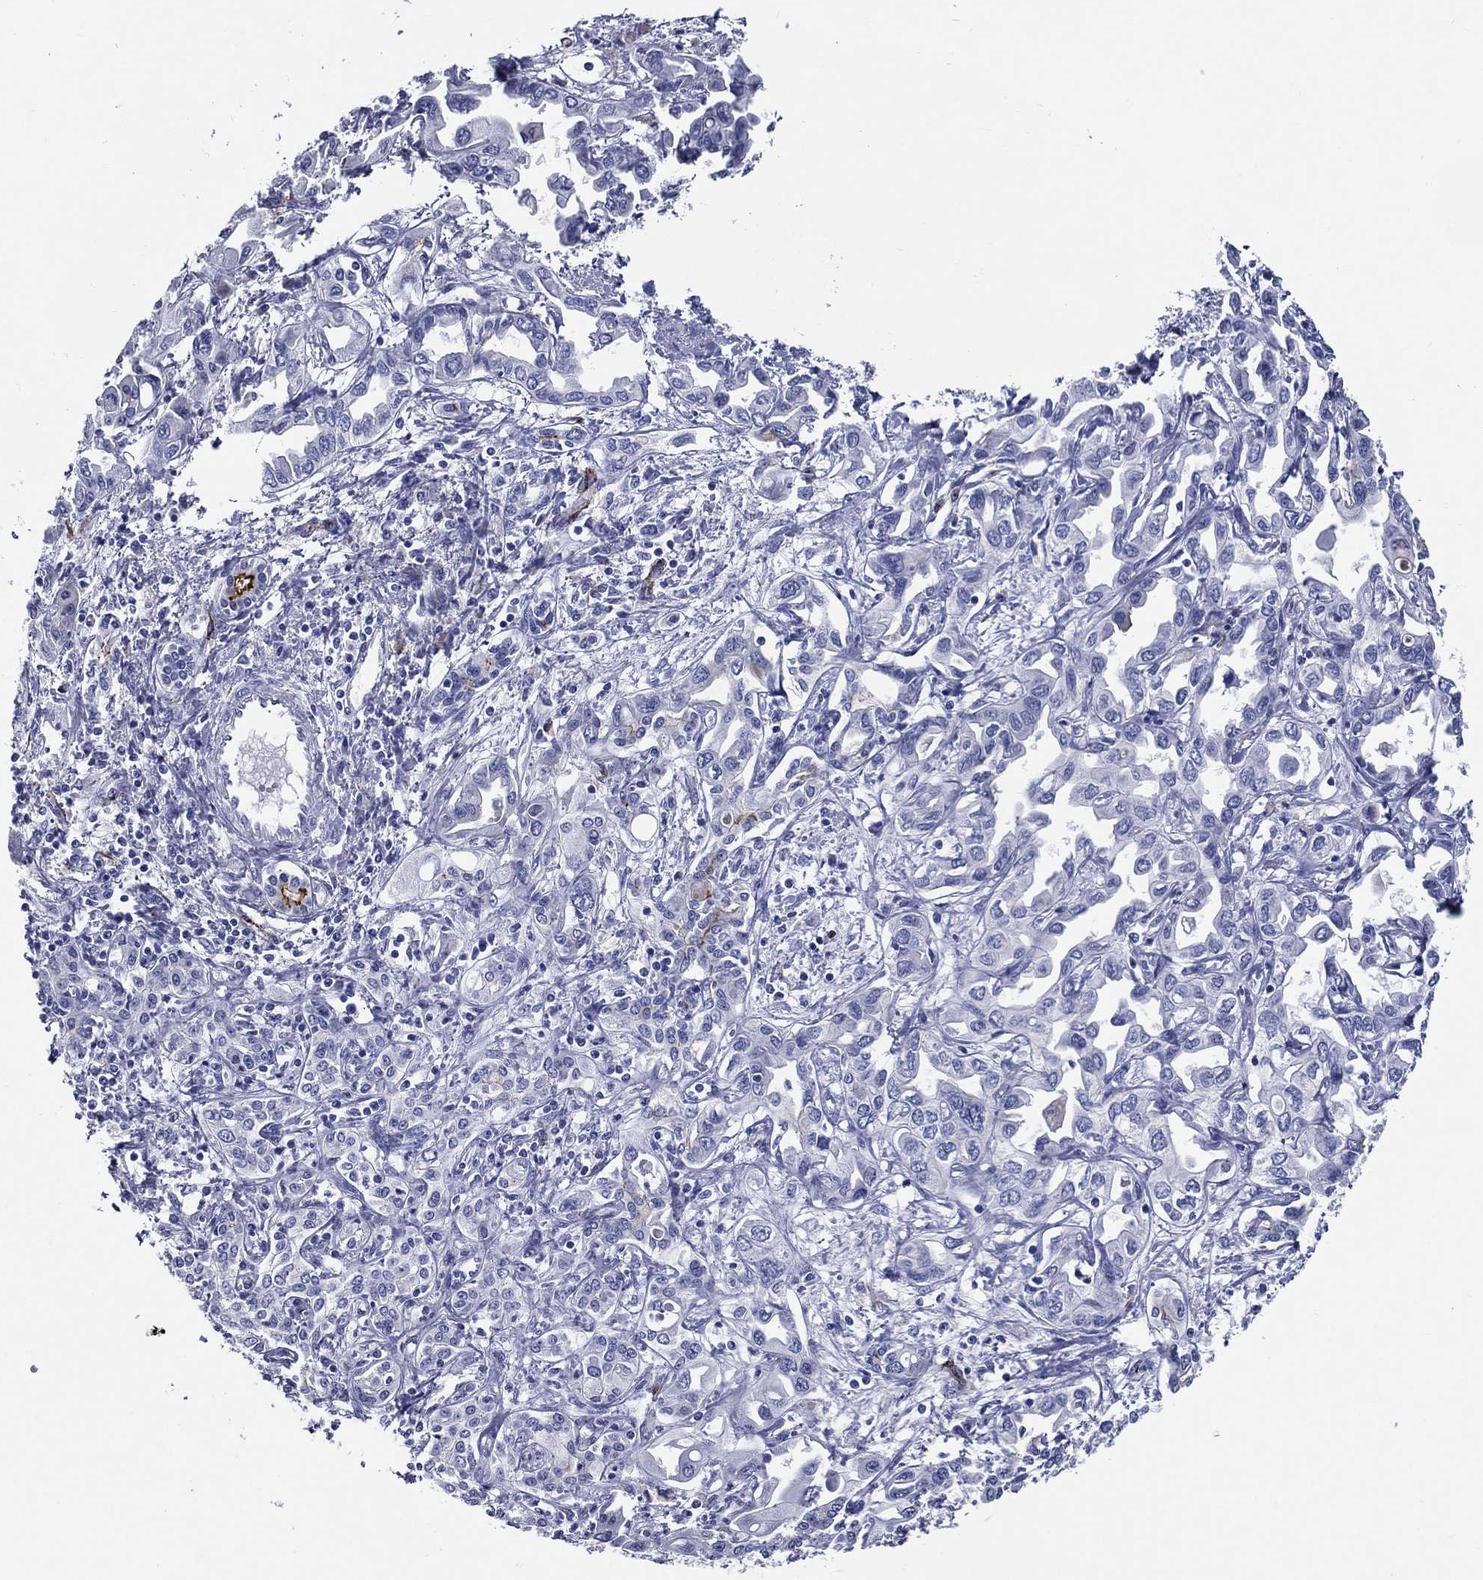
{"staining": {"intensity": "negative", "quantity": "none", "location": "none"}, "tissue": "liver cancer", "cell_type": "Tumor cells", "image_type": "cancer", "snomed": [{"axis": "morphology", "description": "Cholangiocarcinoma"}, {"axis": "topography", "description": "Liver"}], "caption": "Cholangiocarcinoma (liver) was stained to show a protein in brown. There is no significant positivity in tumor cells.", "gene": "ACE2", "patient": {"sex": "female", "age": 64}}